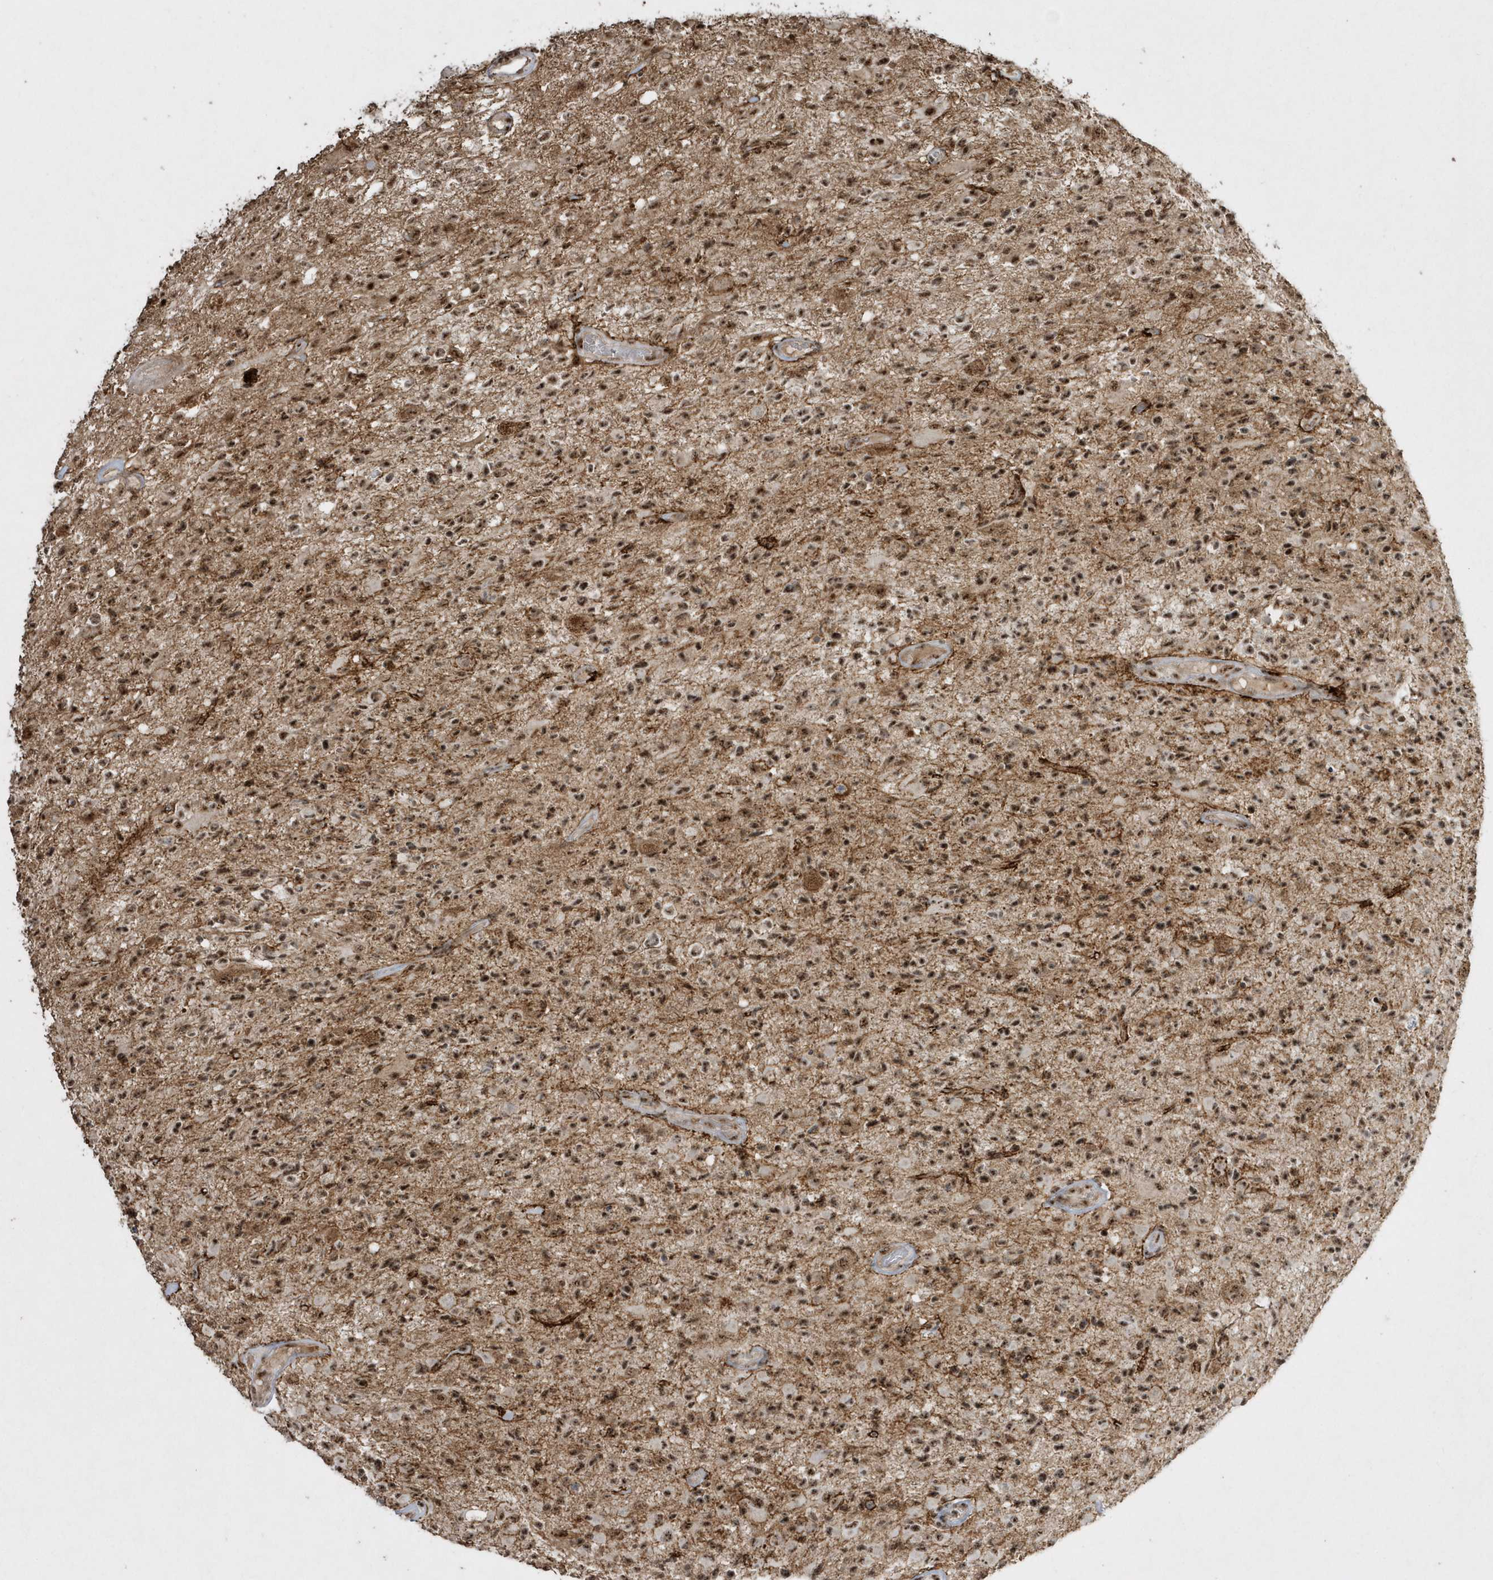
{"staining": {"intensity": "strong", "quantity": ">75%", "location": "nuclear"}, "tissue": "glioma", "cell_type": "Tumor cells", "image_type": "cancer", "snomed": [{"axis": "morphology", "description": "Glioma, malignant, High grade"}, {"axis": "morphology", "description": "Glioblastoma, NOS"}, {"axis": "topography", "description": "Brain"}], "caption": "The micrograph displays immunohistochemical staining of glioma. There is strong nuclear positivity is appreciated in approximately >75% of tumor cells.", "gene": "POLR3B", "patient": {"sex": "male", "age": 60}}